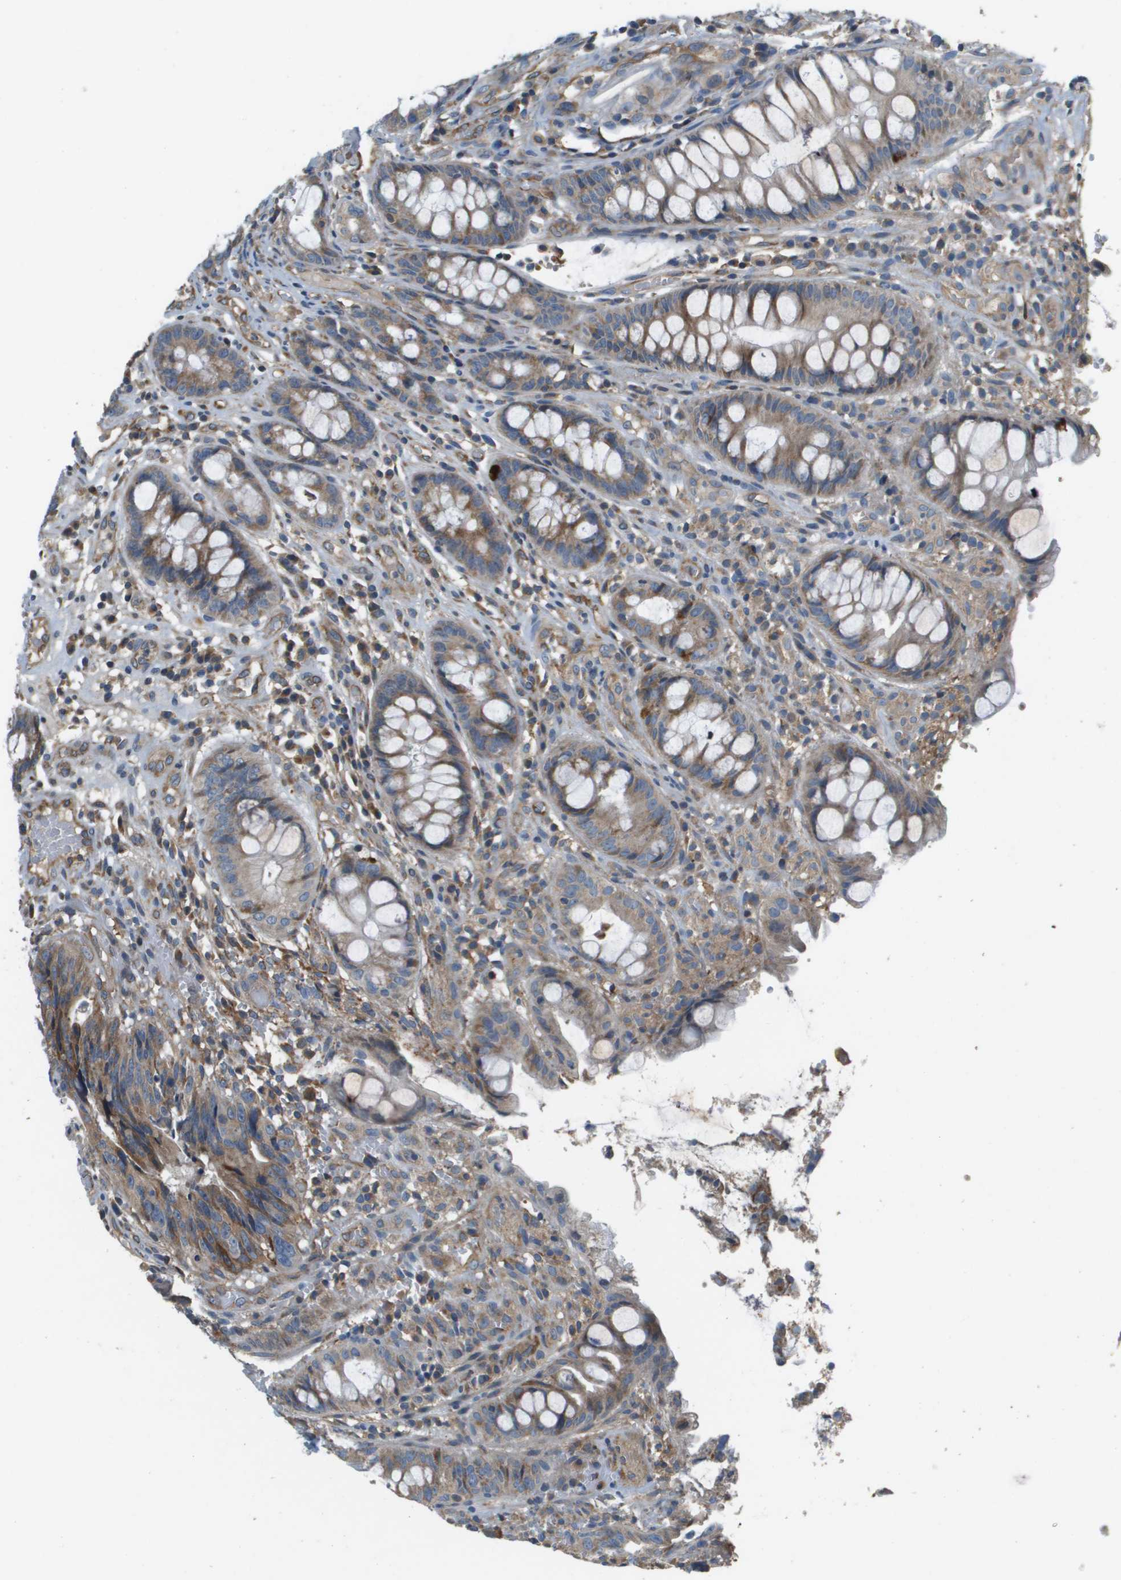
{"staining": {"intensity": "weak", "quantity": ">75%", "location": "cytoplasmic/membranous"}, "tissue": "colorectal cancer", "cell_type": "Tumor cells", "image_type": "cancer", "snomed": [{"axis": "morphology", "description": "Adenocarcinoma, NOS"}, {"axis": "topography", "description": "Colon"}], "caption": "Tumor cells demonstrate weak cytoplasmic/membranous staining in approximately >75% of cells in colorectal adenocarcinoma. (DAB IHC with brightfield microscopy, high magnification).", "gene": "SAMSN1", "patient": {"sex": "female", "age": 57}}